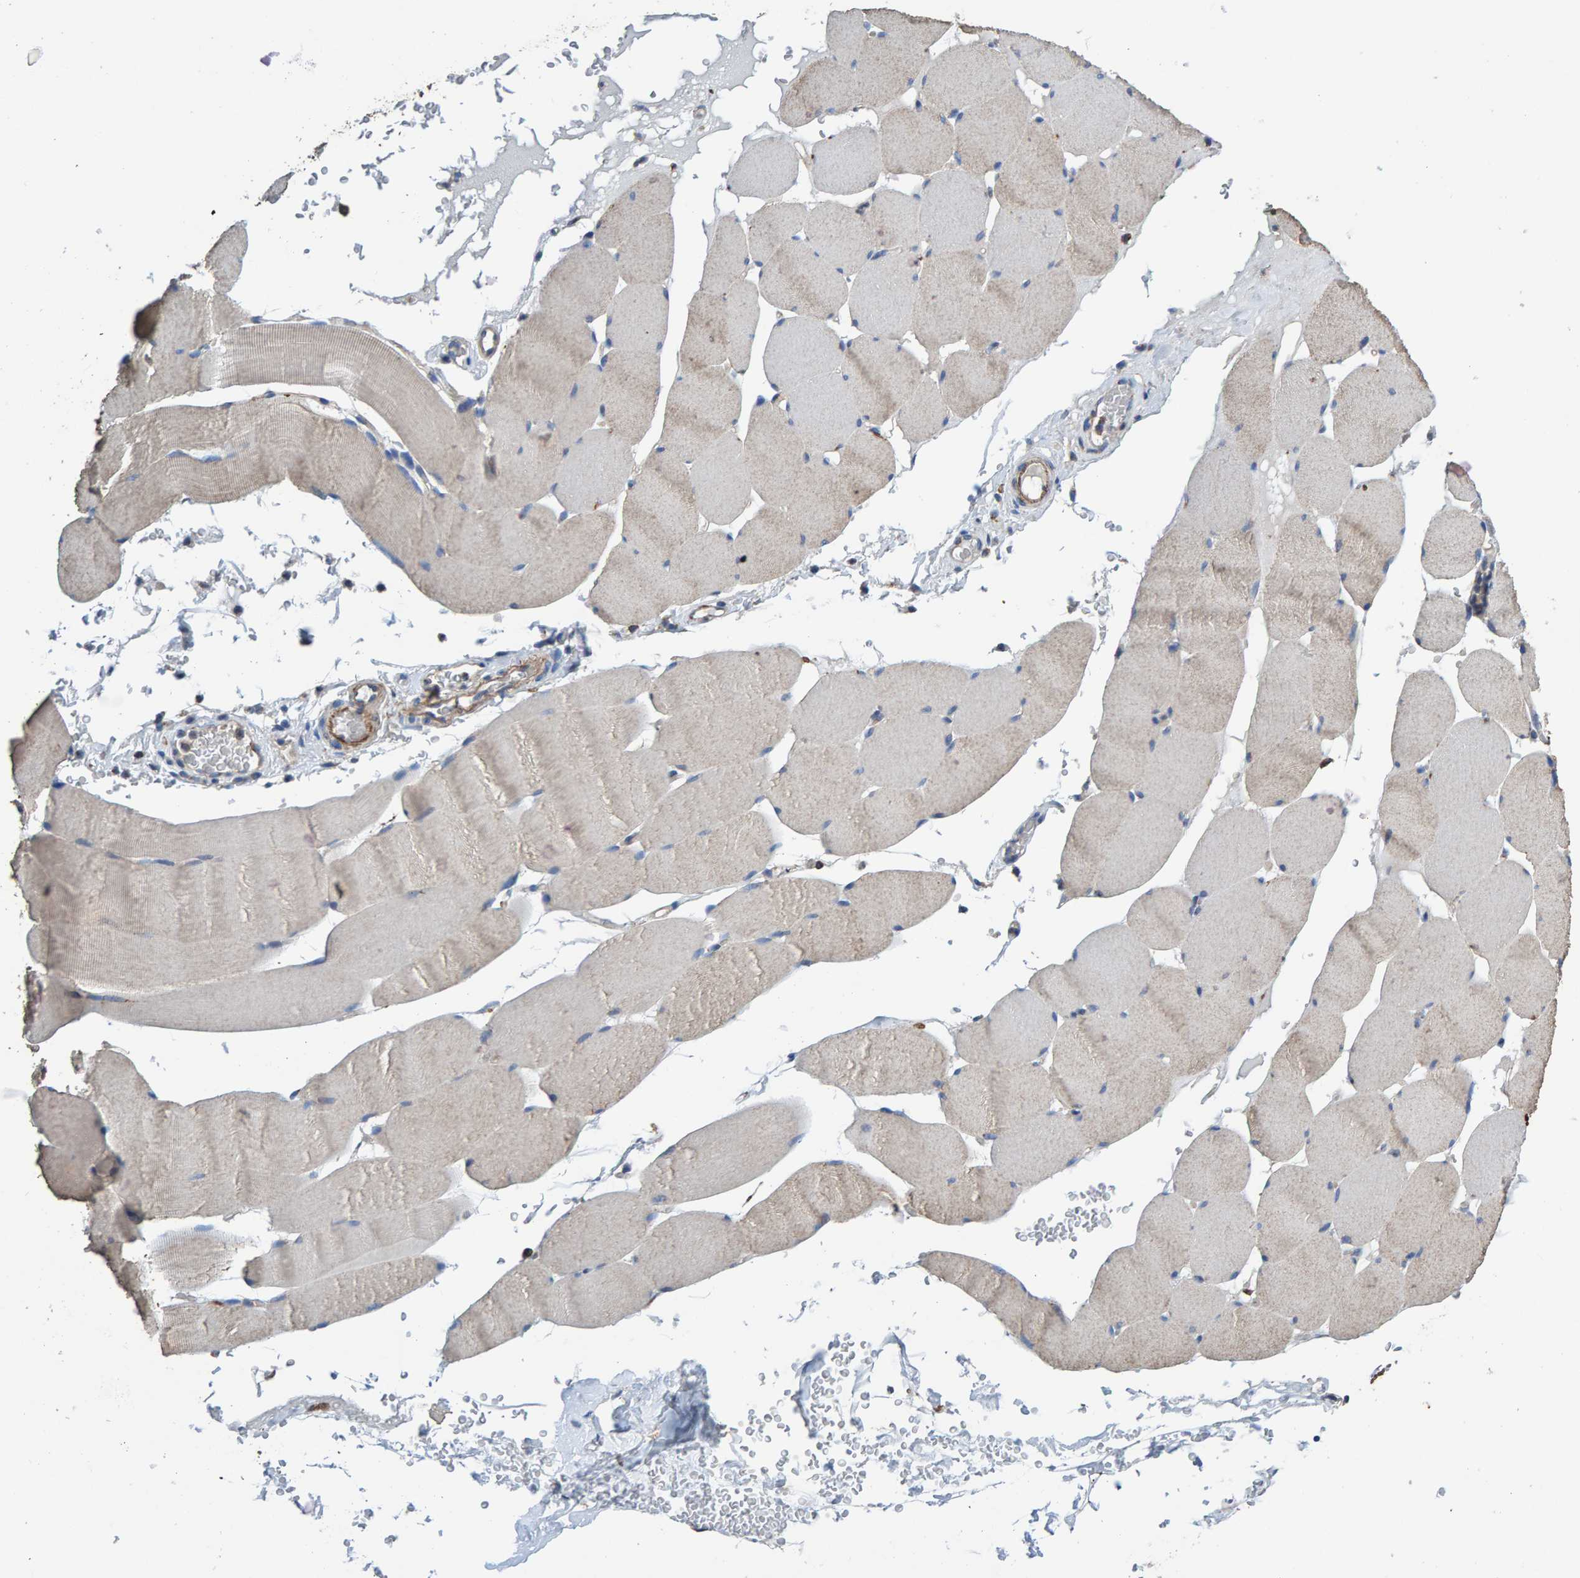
{"staining": {"intensity": "weak", "quantity": "<25%", "location": "cytoplasmic/membranous"}, "tissue": "skeletal muscle", "cell_type": "Myocytes", "image_type": "normal", "snomed": [{"axis": "morphology", "description": "Normal tissue, NOS"}, {"axis": "topography", "description": "Skeletal muscle"}], "caption": "Immunohistochemical staining of unremarkable human skeletal muscle shows no significant positivity in myocytes.", "gene": "MKLN1", "patient": {"sex": "male", "age": 62}}